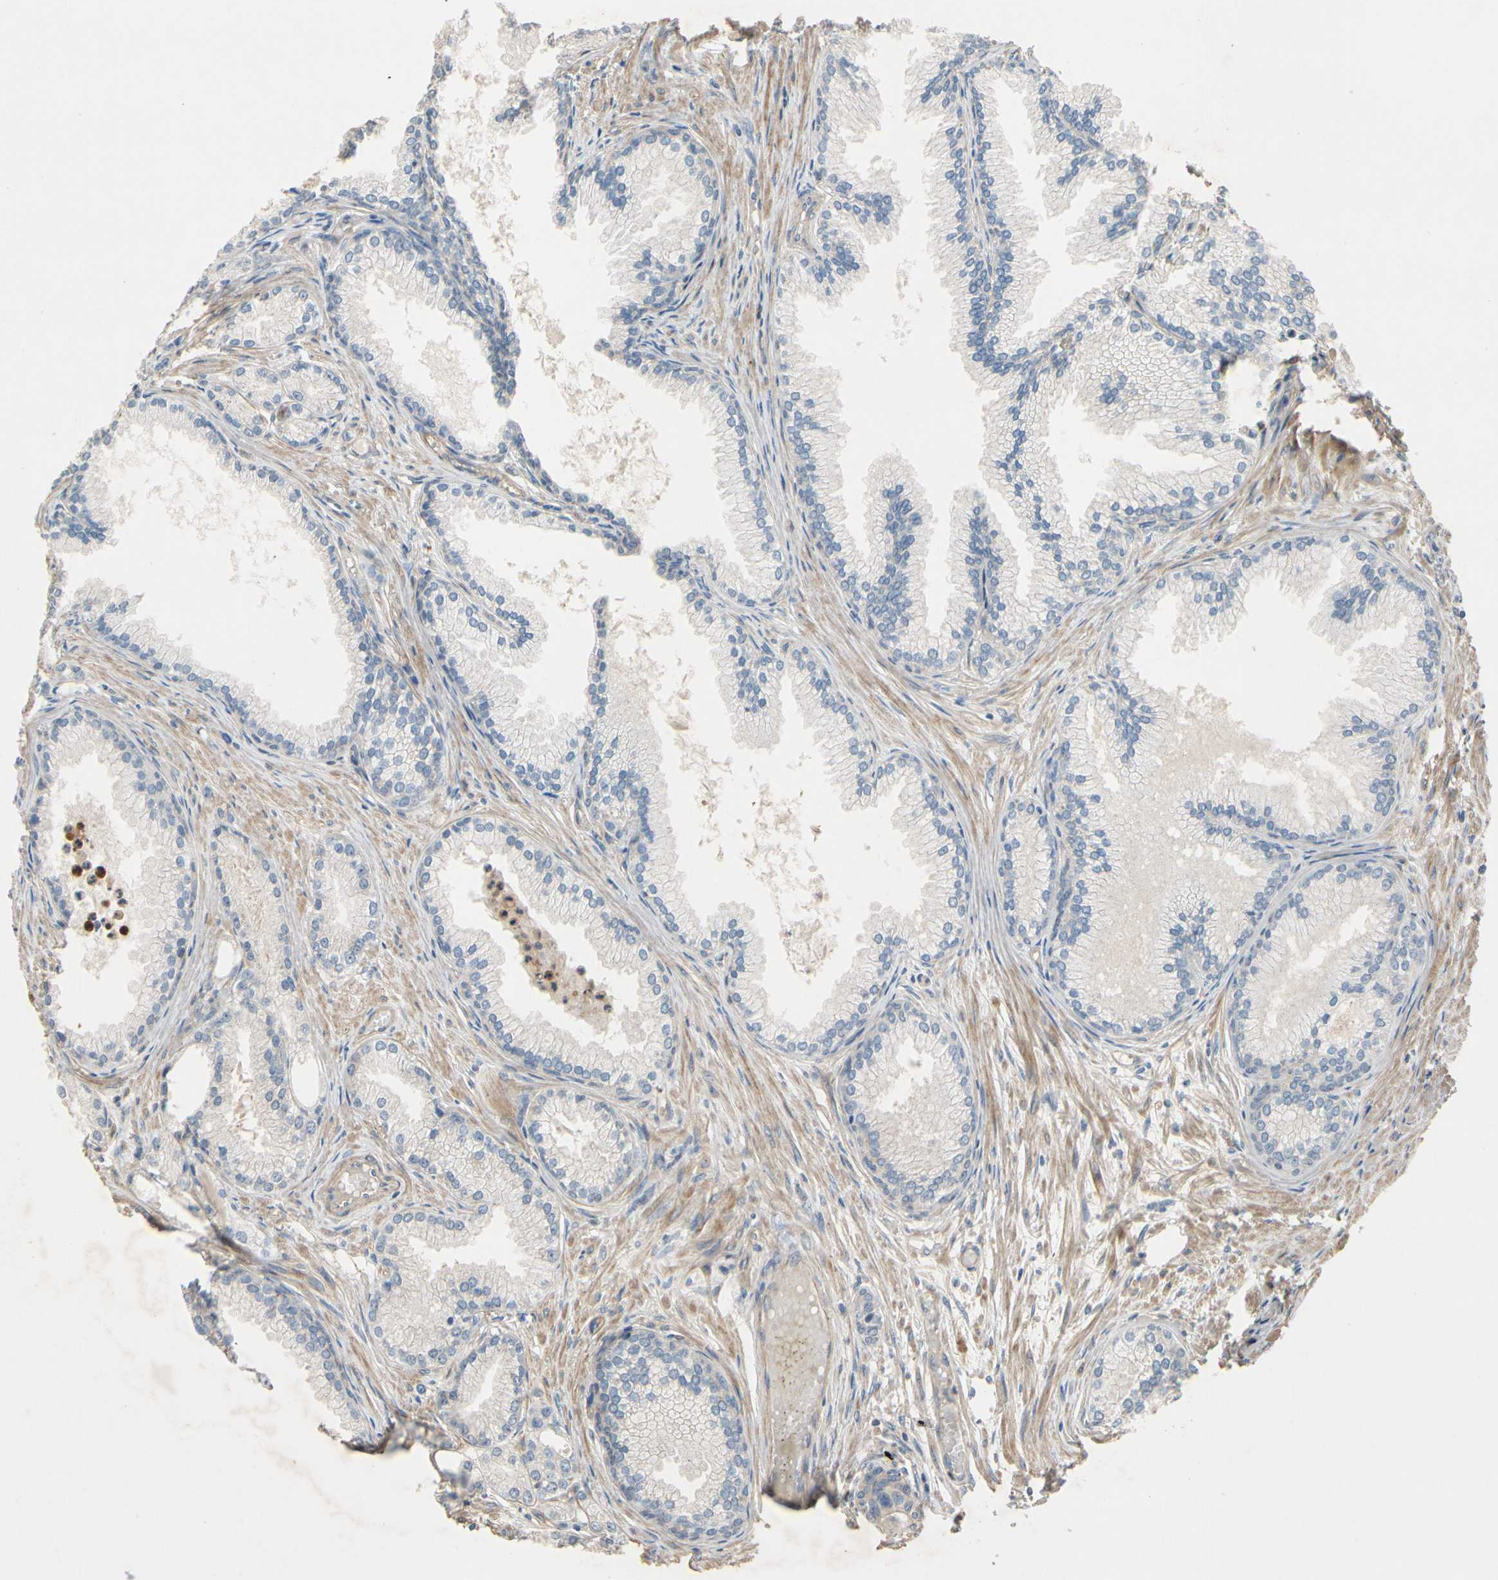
{"staining": {"intensity": "negative", "quantity": "none", "location": "none"}, "tissue": "prostate cancer", "cell_type": "Tumor cells", "image_type": "cancer", "snomed": [{"axis": "morphology", "description": "Adenocarcinoma, Low grade"}, {"axis": "topography", "description": "Prostate"}], "caption": "Human prostate cancer (adenocarcinoma (low-grade)) stained for a protein using immunohistochemistry reveals no staining in tumor cells.", "gene": "SIGLEC5", "patient": {"sex": "male", "age": 72}}